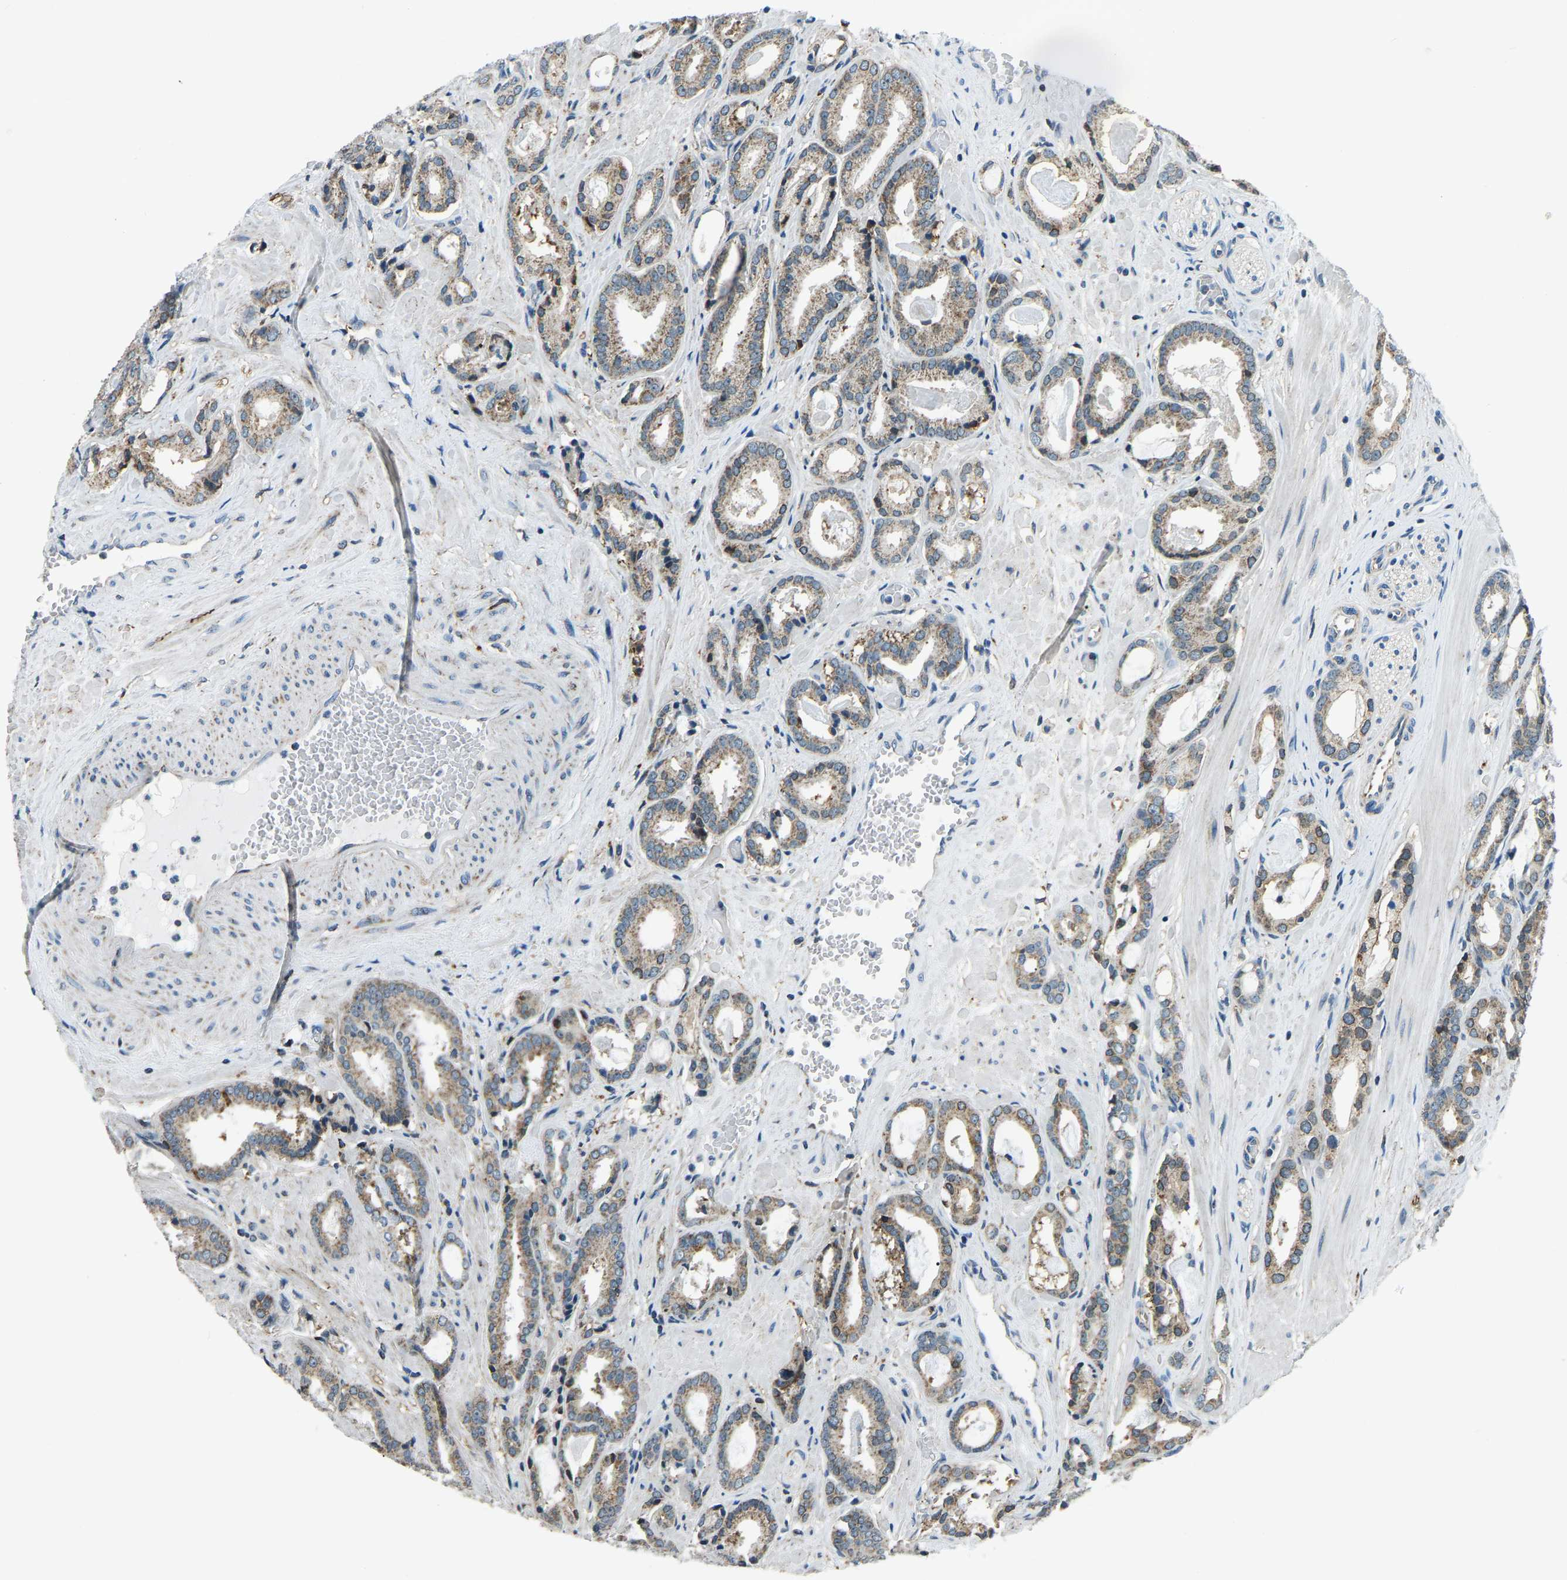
{"staining": {"intensity": "weak", "quantity": "25%-75%", "location": "cytoplasmic/membranous"}, "tissue": "prostate cancer", "cell_type": "Tumor cells", "image_type": "cancer", "snomed": [{"axis": "morphology", "description": "Adenocarcinoma, Low grade"}, {"axis": "topography", "description": "Prostate"}], "caption": "Prostate adenocarcinoma (low-grade) was stained to show a protein in brown. There is low levels of weak cytoplasmic/membranous staining in about 25%-75% of tumor cells. (Stains: DAB (3,3'-diaminobenzidine) in brown, nuclei in blue, Microscopy: brightfield microscopy at high magnification).", "gene": "RBM33", "patient": {"sex": "male", "age": 53}}